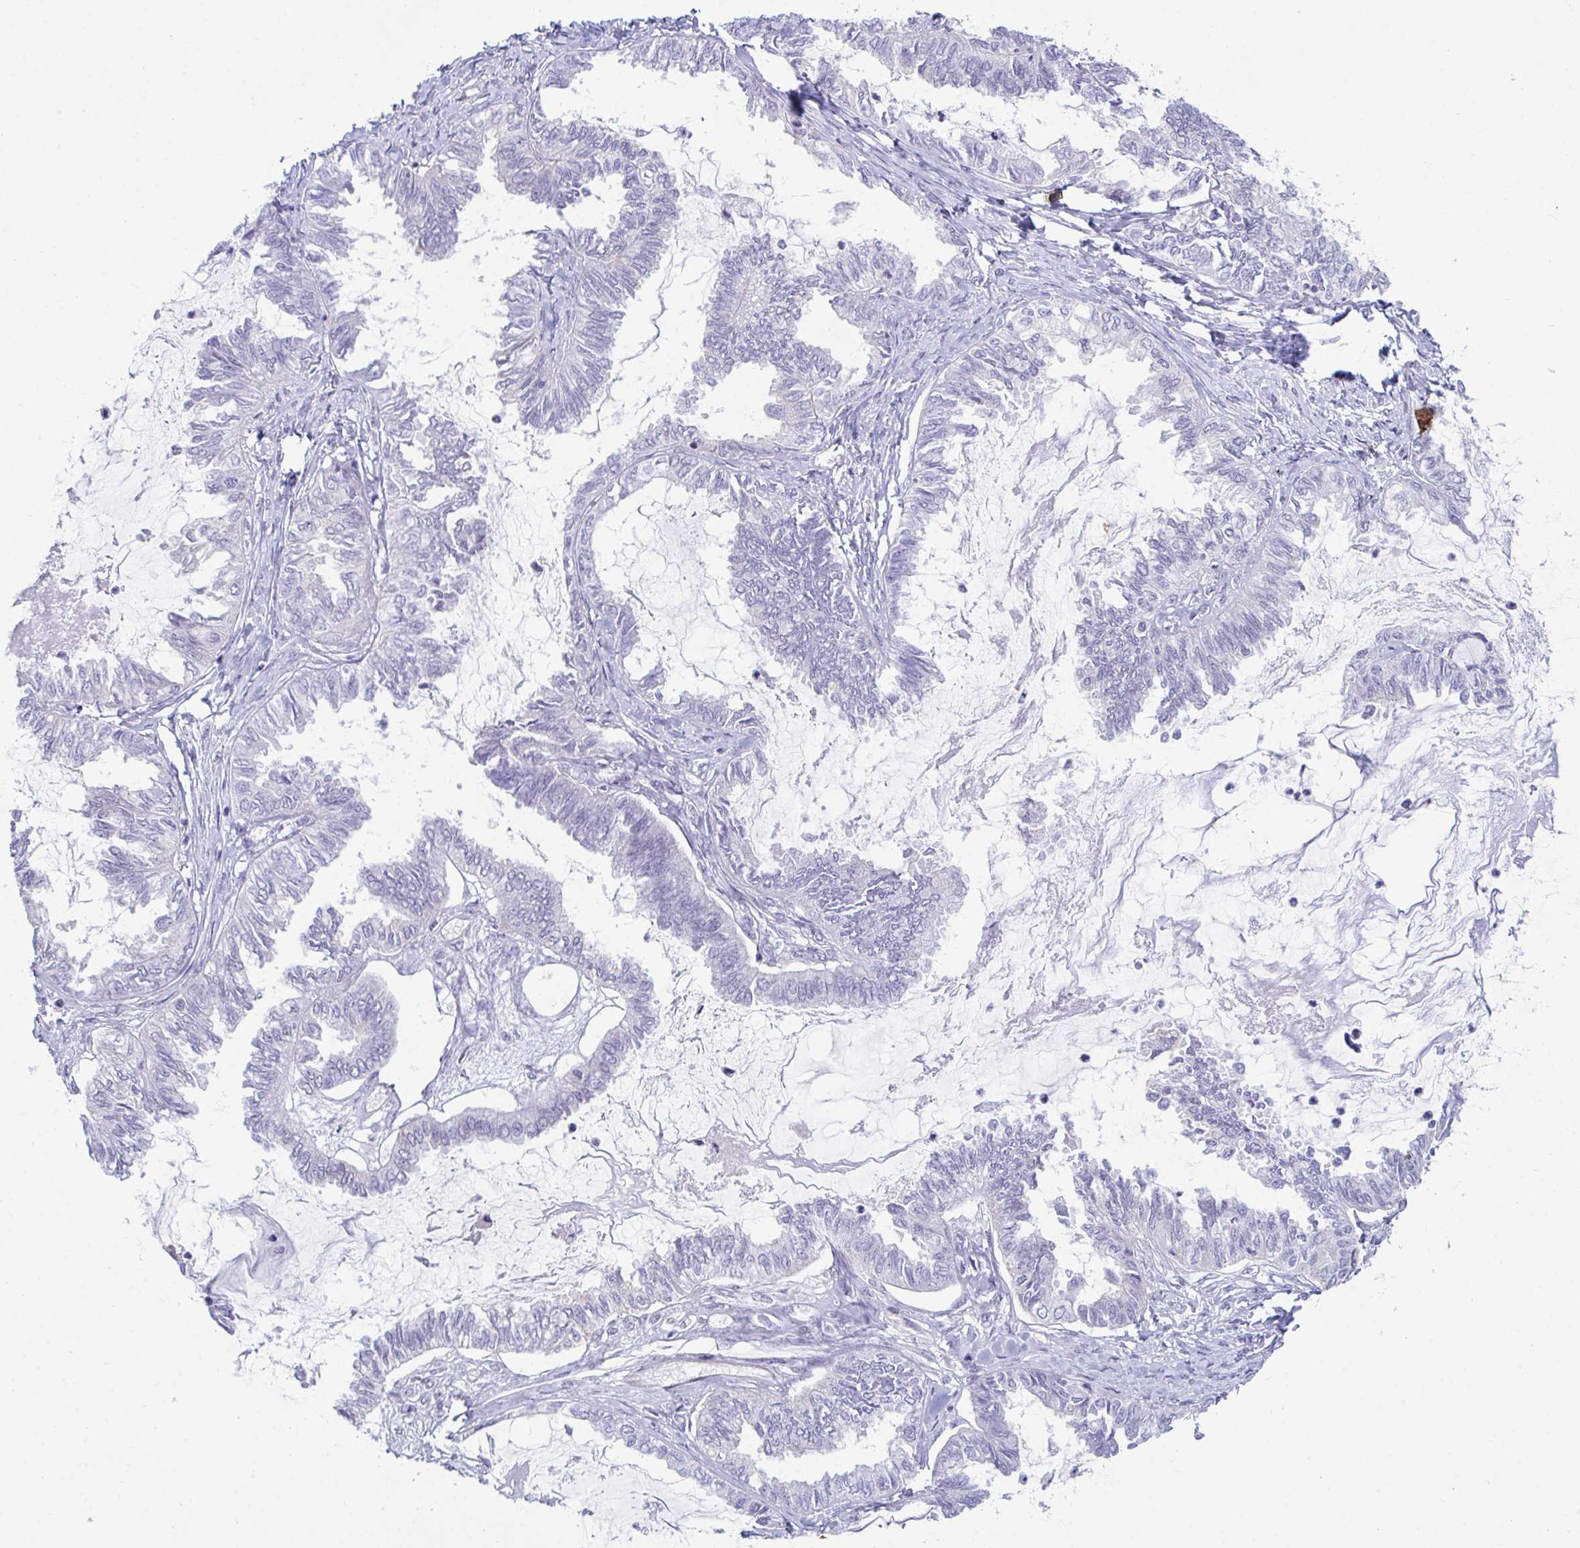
{"staining": {"intensity": "negative", "quantity": "none", "location": "none"}, "tissue": "ovarian cancer", "cell_type": "Tumor cells", "image_type": "cancer", "snomed": [{"axis": "morphology", "description": "Carcinoma, endometroid"}, {"axis": "topography", "description": "Ovary"}], "caption": "Endometroid carcinoma (ovarian) was stained to show a protein in brown. There is no significant staining in tumor cells.", "gene": "ATP6V0D2", "patient": {"sex": "female", "age": 70}}